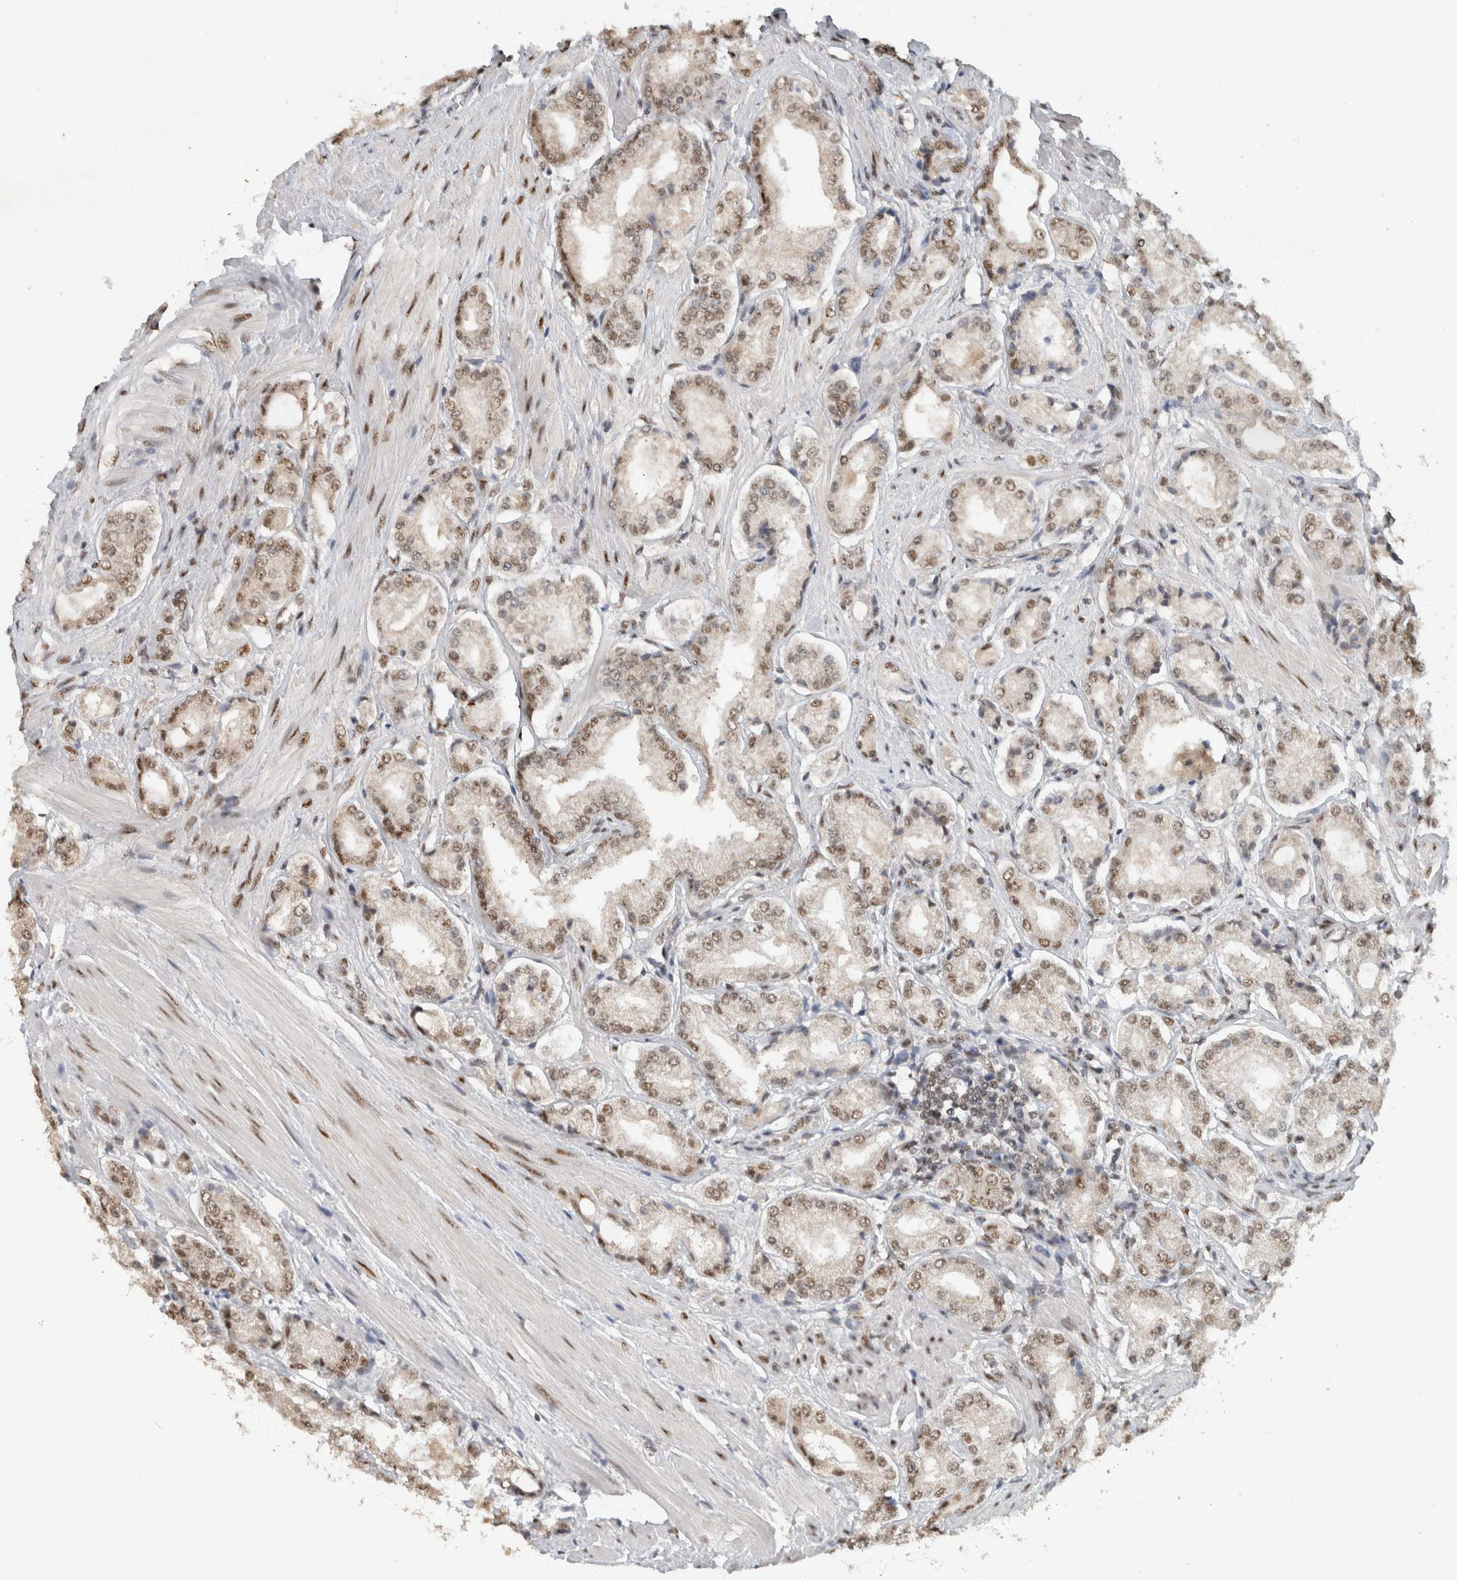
{"staining": {"intensity": "strong", "quantity": "25%-75%", "location": "nuclear"}, "tissue": "prostate cancer", "cell_type": "Tumor cells", "image_type": "cancer", "snomed": [{"axis": "morphology", "description": "Adenocarcinoma, Low grade"}, {"axis": "topography", "description": "Prostate"}], "caption": "Protein expression analysis of prostate low-grade adenocarcinoma demonstrates strong nuclear staining in approximately 25%-75% of tumor cells.", "gene": "DDX42", "patient": {"sex": "male", "age": 62}}